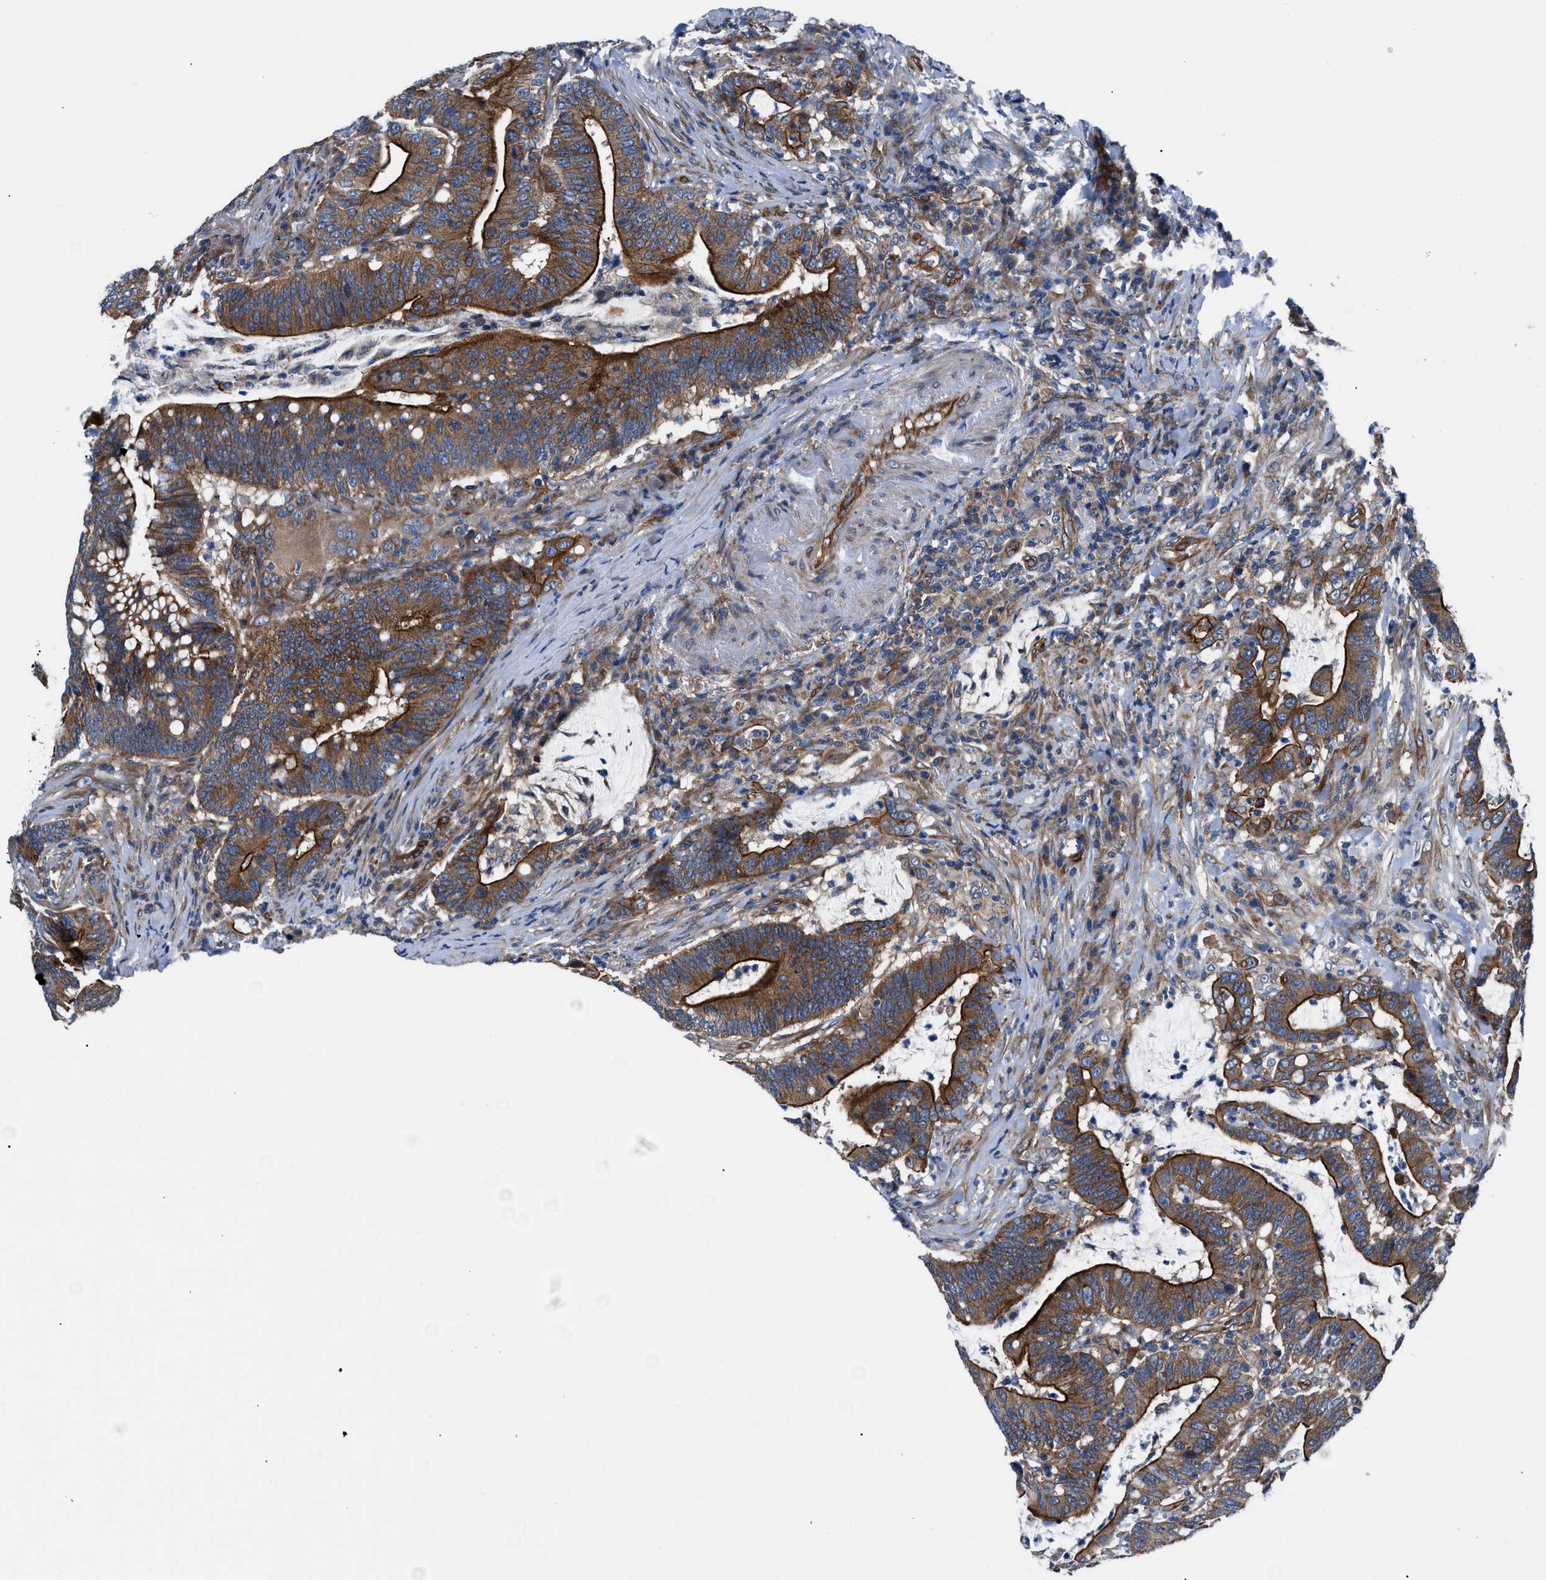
{"staining": {"intensity": "strong", "quantity": ">75%", "location": "cytoplasmic/membranous"}, "tissue": "colorectal cancer", "cell_type": "Tumor cells", "image_type": "cancer", "snomed": [{"axis": "morphology", "description": "Normal tissue, NOS"}, {"axis": "morphology", "description": "Adenocarcinoma, NOS"}, {"axis": "topography", "description": "Colon"}], "caption": "Colorectal cancer was stained to show a protein in brown. There is high levels of strong cytoplasmic/membranous positivity in approximately >75% of tumor cells. The protein of interest is shown in brown color, while the nuclei are stained blue.", "gene": "TRIP4", "patient": {"sex": "female", "age": 66}}